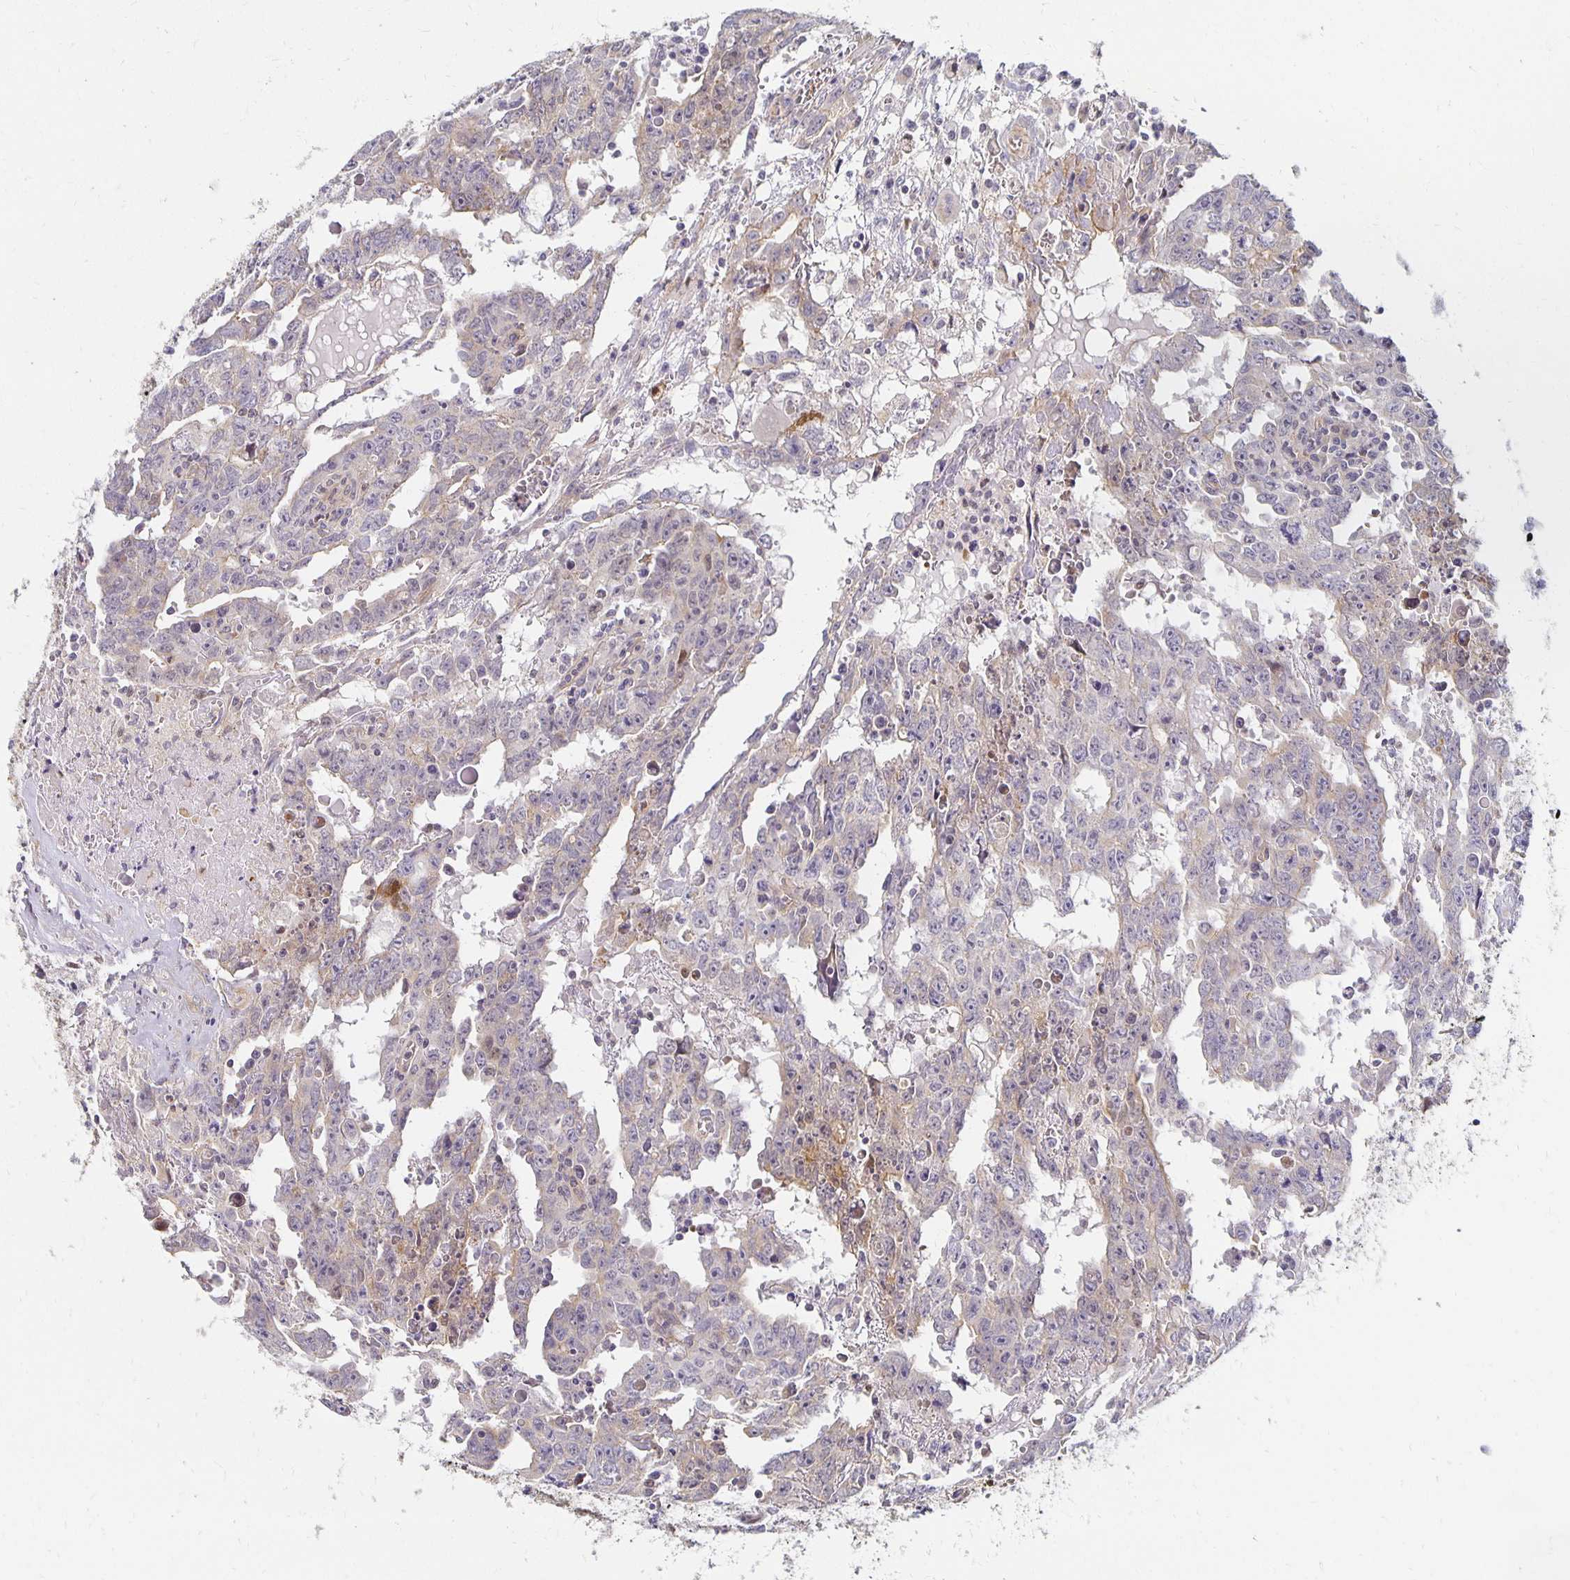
{"staining": {"intensity": "negative", "quantity": "none", "location": "none"}, "tissue": "testis cancer", "cell_type": "Tumor cells", "image_type": "cancer", "snomed": [{"axis": "morphology", "description": "Carcinoma, Embryonal, NOS"}, {"axis": "topography", "description": "Testis"}], "caption": "Tumor cells are negative for brown protein staining in embryonal carcinoma (testis). (DAB (3,3'-diaminobenzidine) immunohistochemistry (IHC) visualized using brightfield microscopy, high magnification).", "gene": "SORL1", "patient": {"sex": "male", "age": 22}}